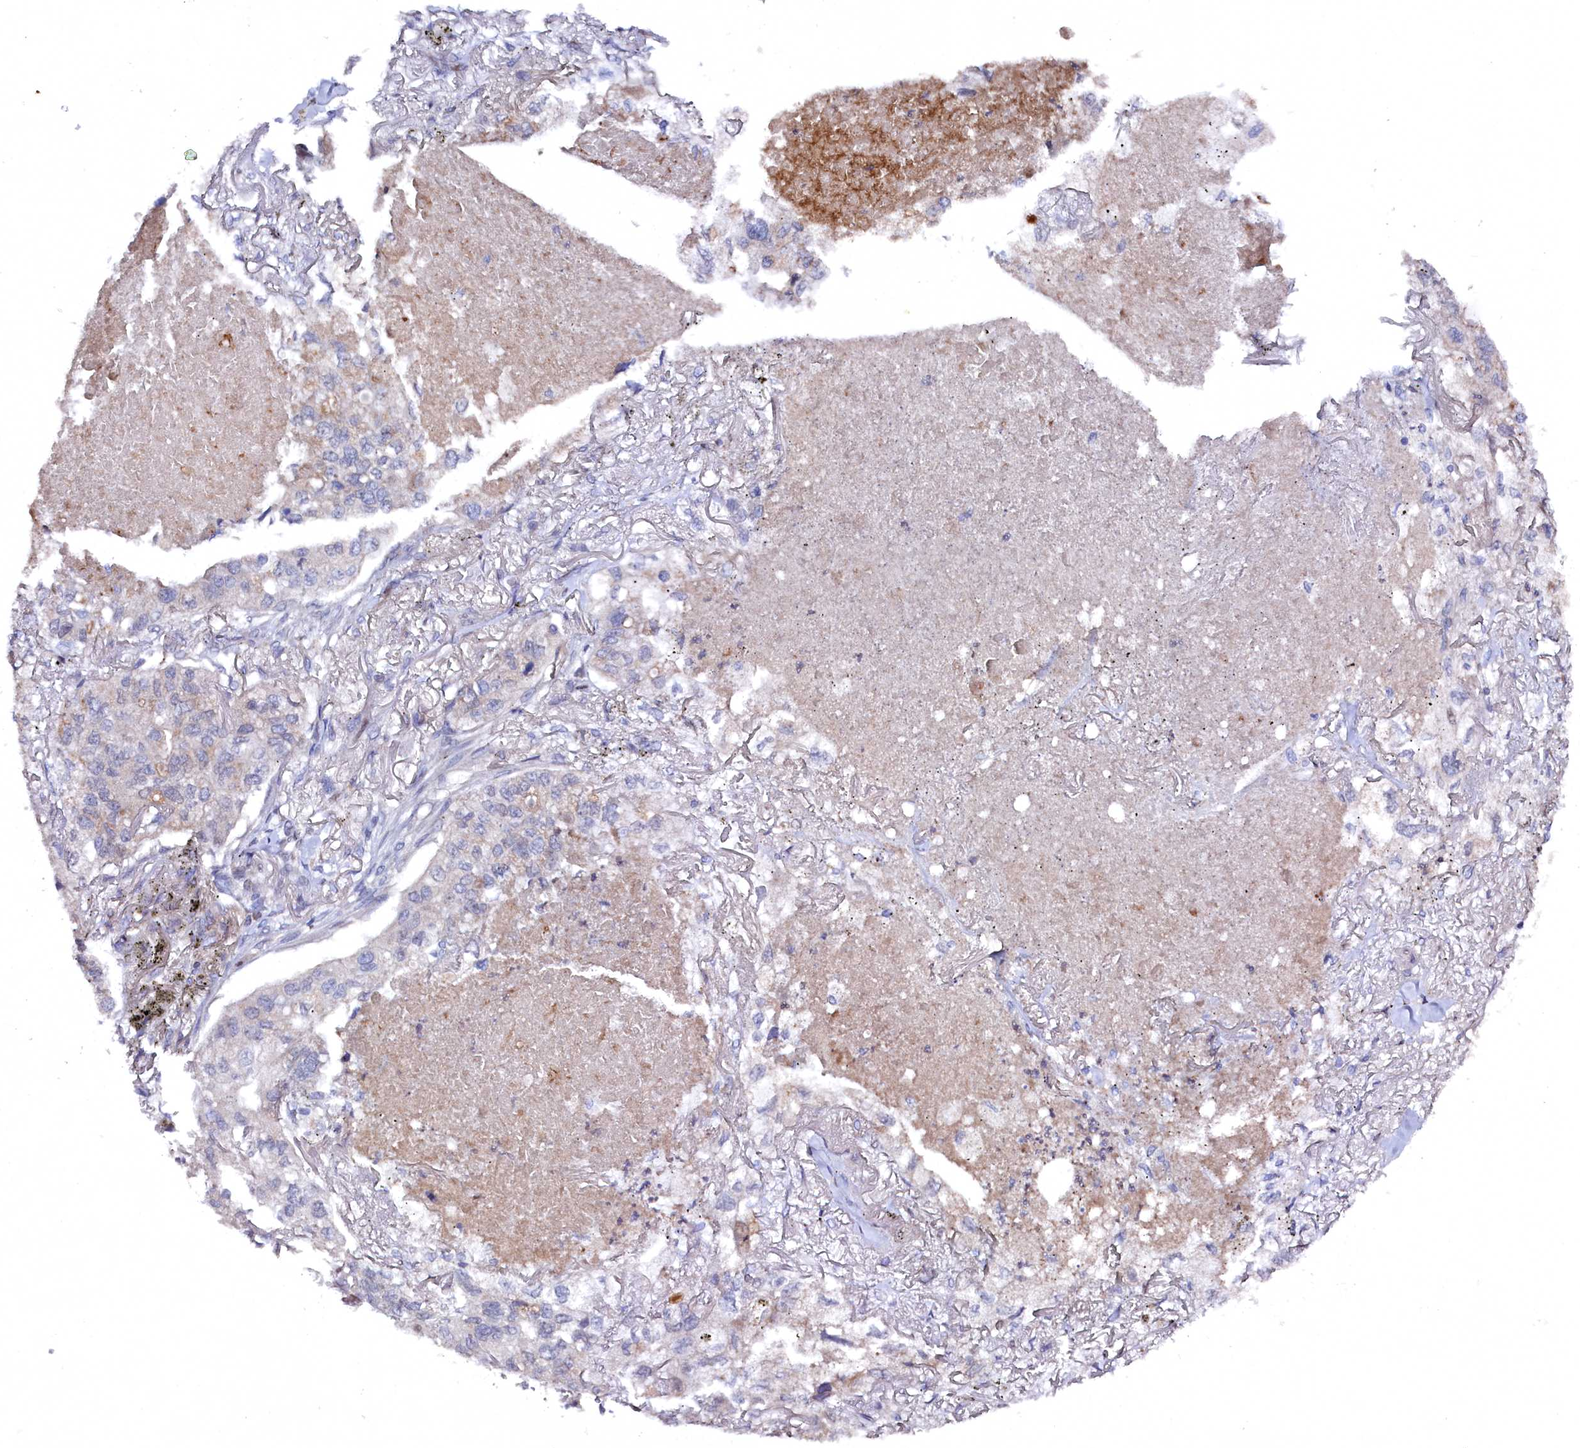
{"staining": {"intensity": "moderate", "quantity": "<25%", "location": "cytoplasmic/membranous"}, "tissue": "lung cancer", "cell_type": "Tumor cells", "image_type": "cancer", "snomed": [{"axis": "morphology", "description": "Adenocarcinoma, NOS"}, {"axis": "topography", "description": "Lung"}], "caption": "Immunohistochemical staining of human lung adenocarcinoma shows low levels of moderate cytoplasmic/membranous expression in about <25% of tumor cells. (Brightfield microscopy of DAB IHC at high magnification).", "gene": "TMC5", "patient": {"sex": "male", "age": 65}}